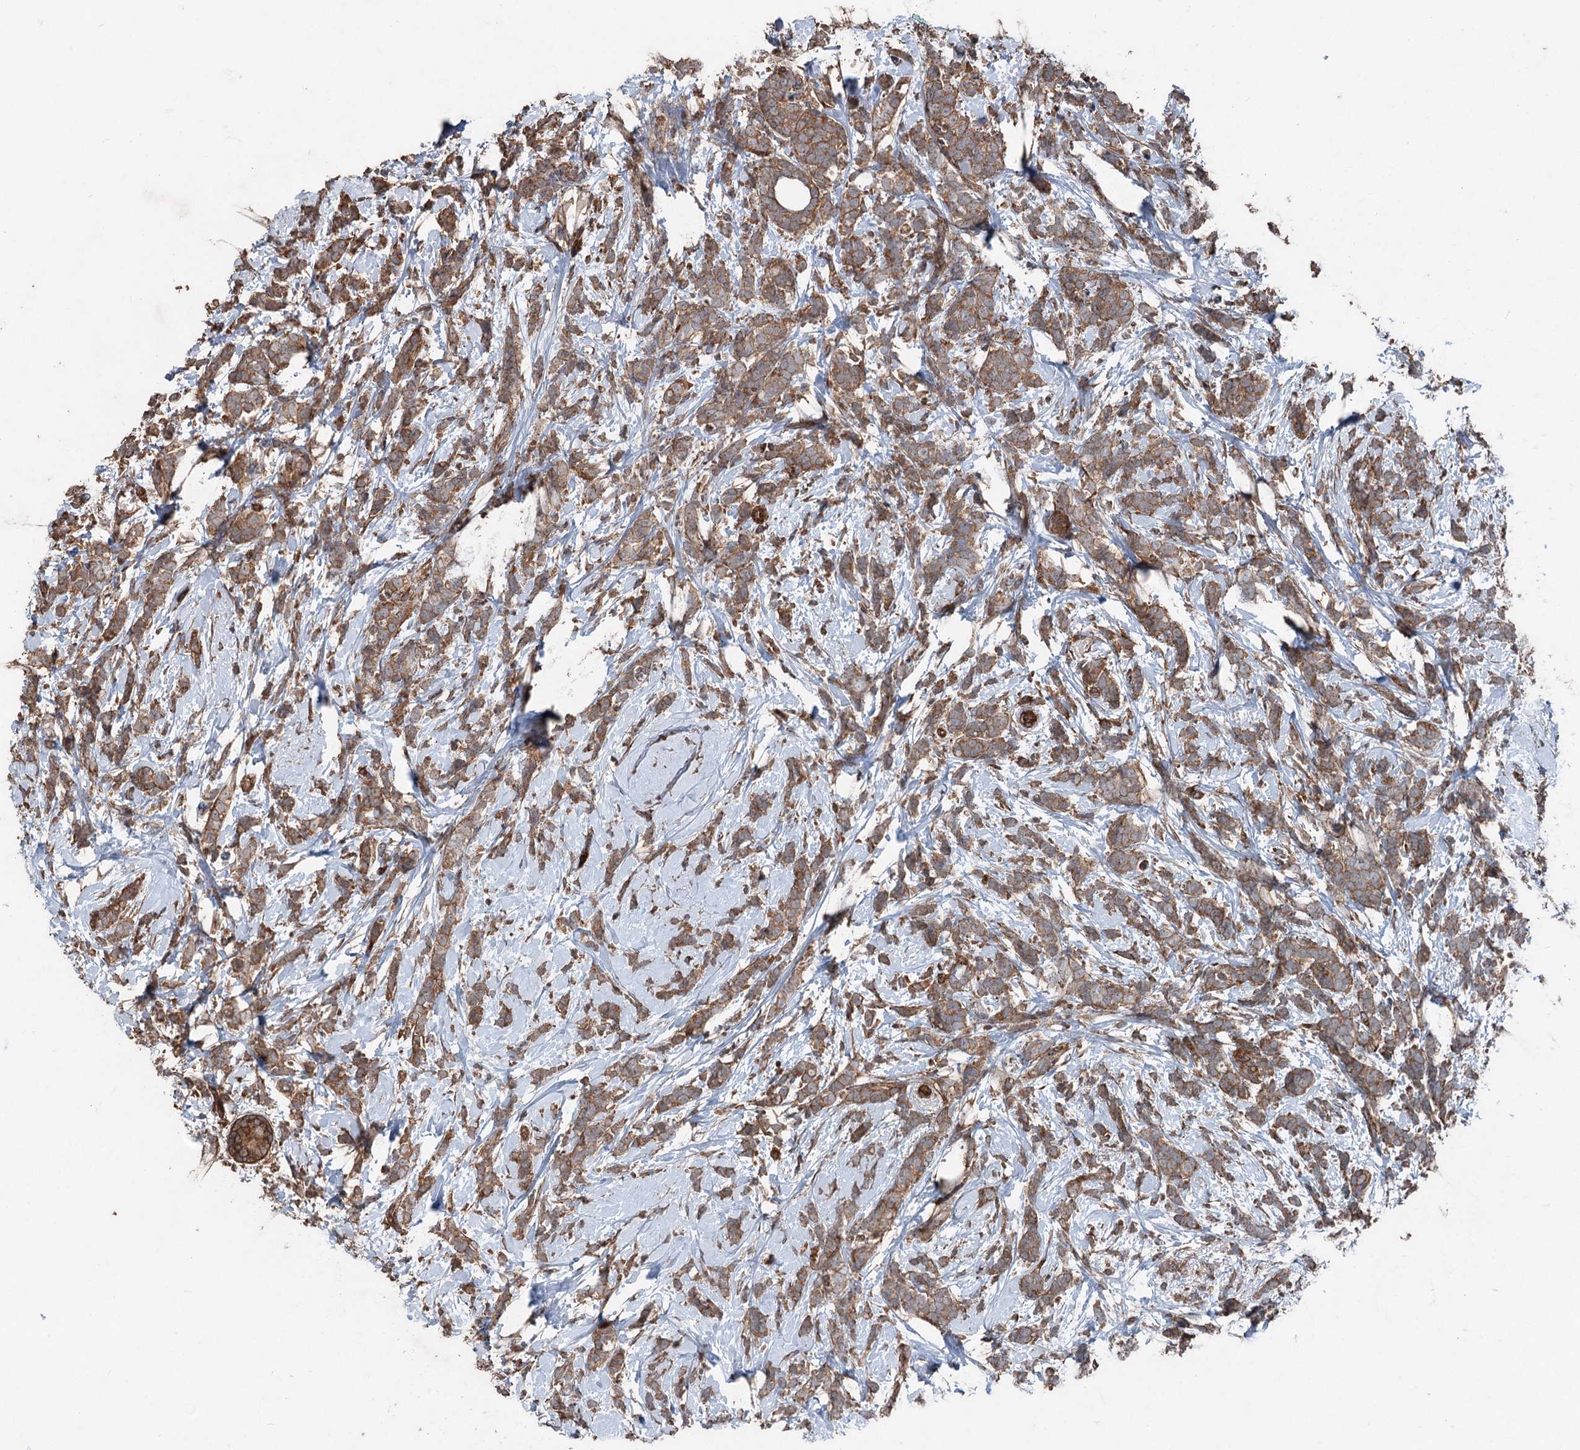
{"staining": {"intensity": "moderate", "quantity": ">75%", "location": "cytoplasmic/membranous"}, "tissue": "breast cancer", "cell_type": "Tumor cells", "image_type": "cancer", "snomed": [{"axis": "morphology", "description": "Lobular carcinoma"}, {"axis": "topography", "description": "Breast"}], "caption": "A medium amount of moderate cytoplasmic/membranous positivity is identified in approximately >75% of tumor cells in breast cancer tissue.", "gene": "RNF214", "patient": {"sex": "female", "age": 58}}